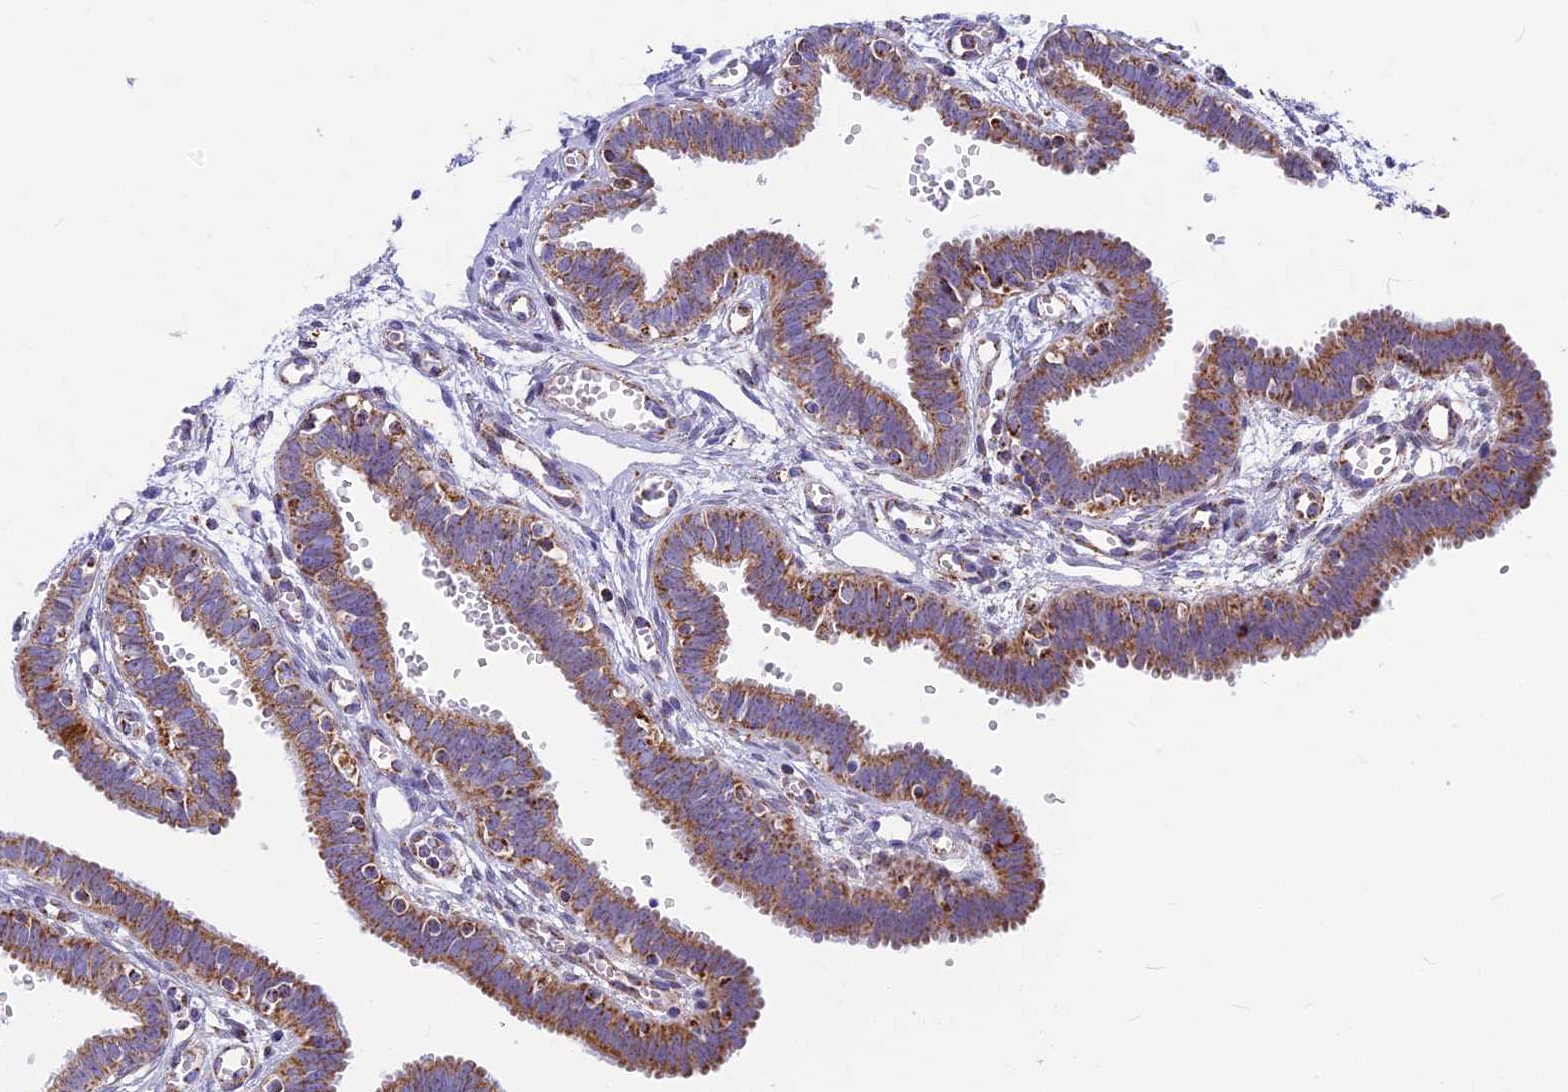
{"staining": {"intensity": "moderate", "quantity": ">75%", "location": "cytoplasmic/membranous"}, "tissue": "fallopian tube", "cell_type": "Glandular cells", "image_type": "normal", "snomed": [{"axis": "morphology", "description": "Normal tissue, NOS"}, {"axis": "topography", "description": "Fallopian tube"}, {"axis": "topography", "description": "Placenta"}], "caption": "About >75% of glandular cells in unremarkable human fallopian tube exhibit moderate cytoplasmic/membranous protein expression as visualized by brown immunohistochemical staining.", "gene": "CS", "patient": {"sex": "female", "age": 32}}